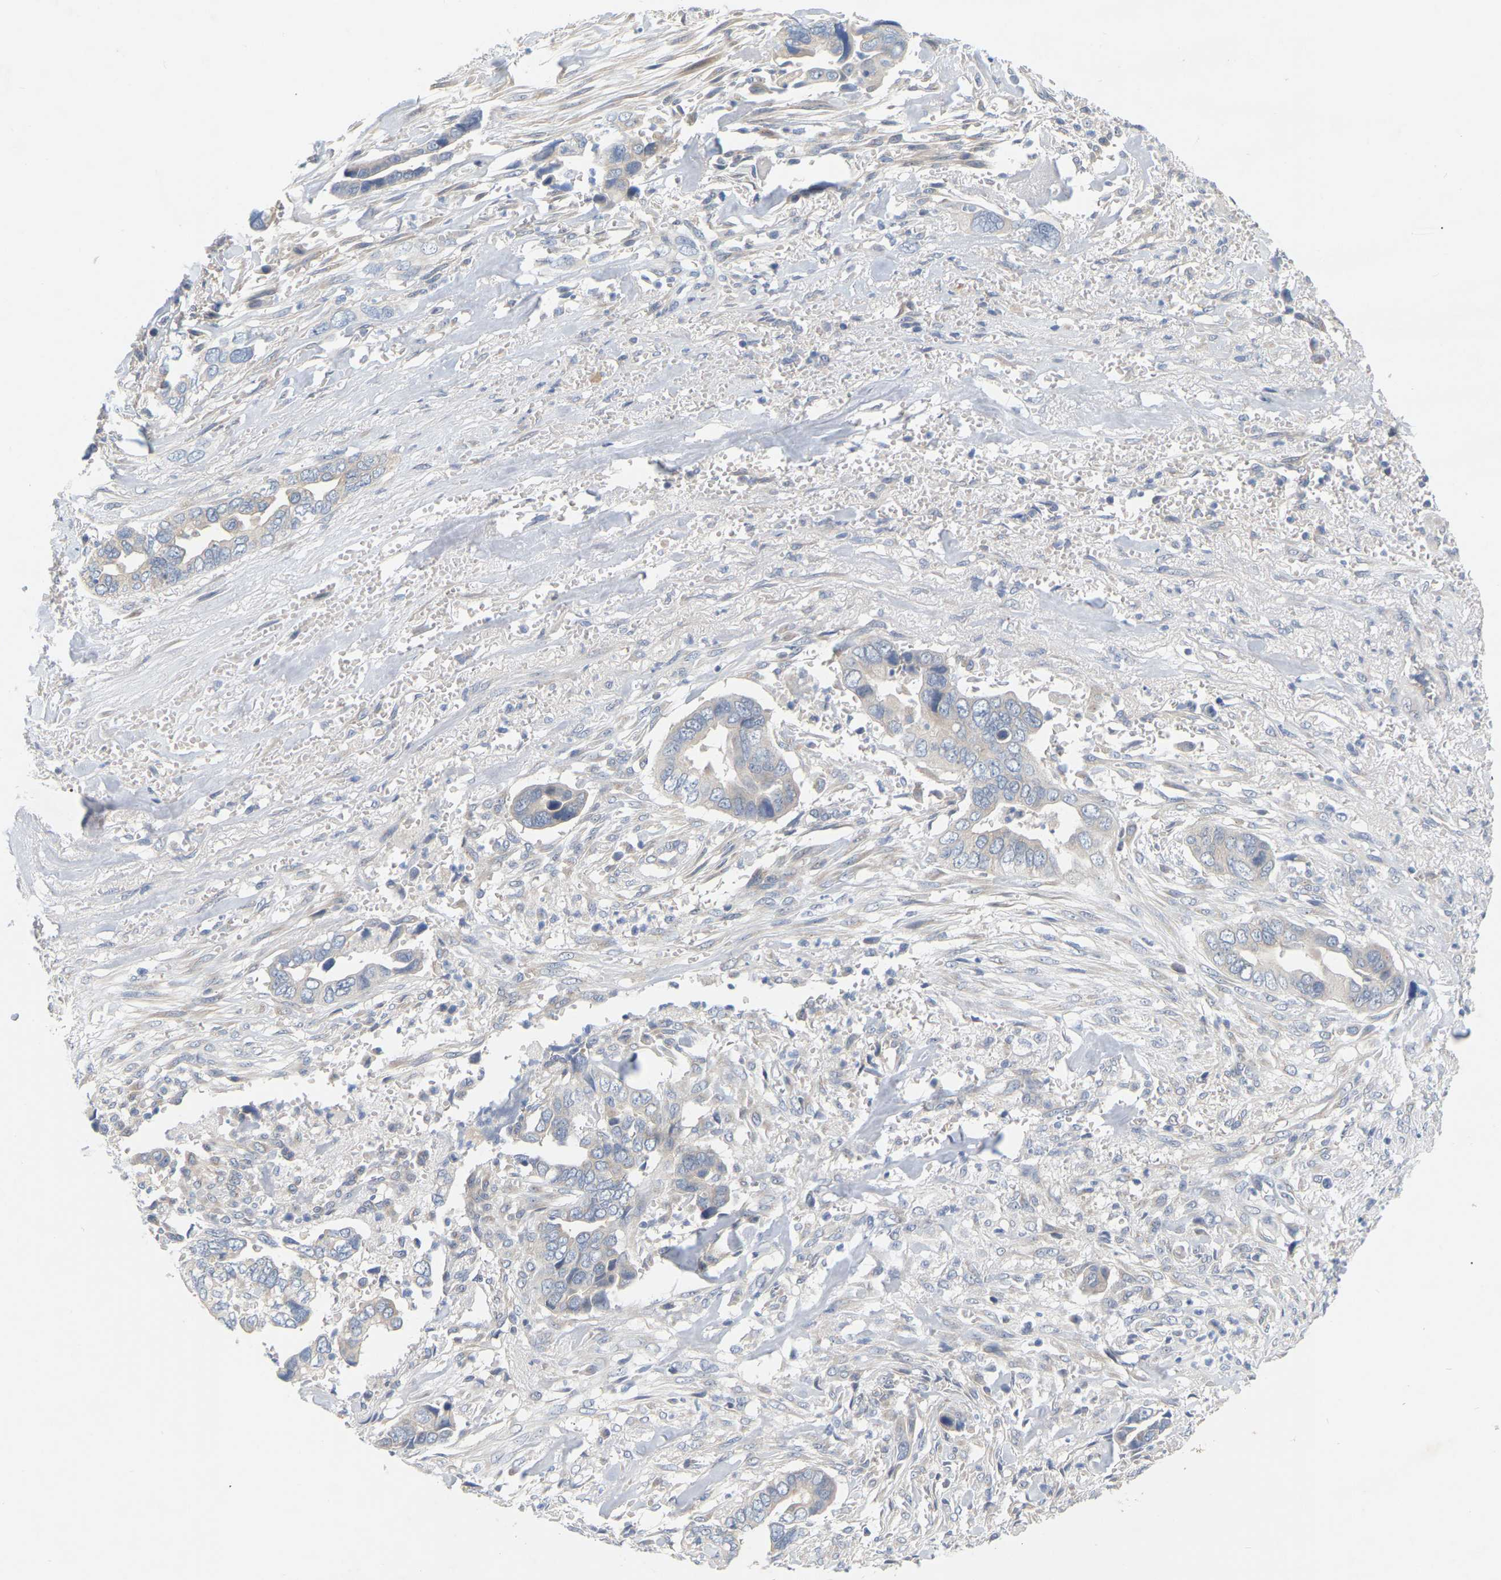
{"staining": {"intensity": "negative", "quantity": "none", "location": "none"}, "tissue": "liver cancer", "cell_type": "Tumor cells", "image_type": "cancer", "snomed": [{"axis": "morphology", "description": "Cholangiocarcinoma"}, {"axis": "topography", "description": "Liver"}], "caption": "Tumor cells show no significant expression in liver cancer (cholangiocarcinoma).", "gene": "MINDY4", "patient": {"sex": "female", "age": 79}}